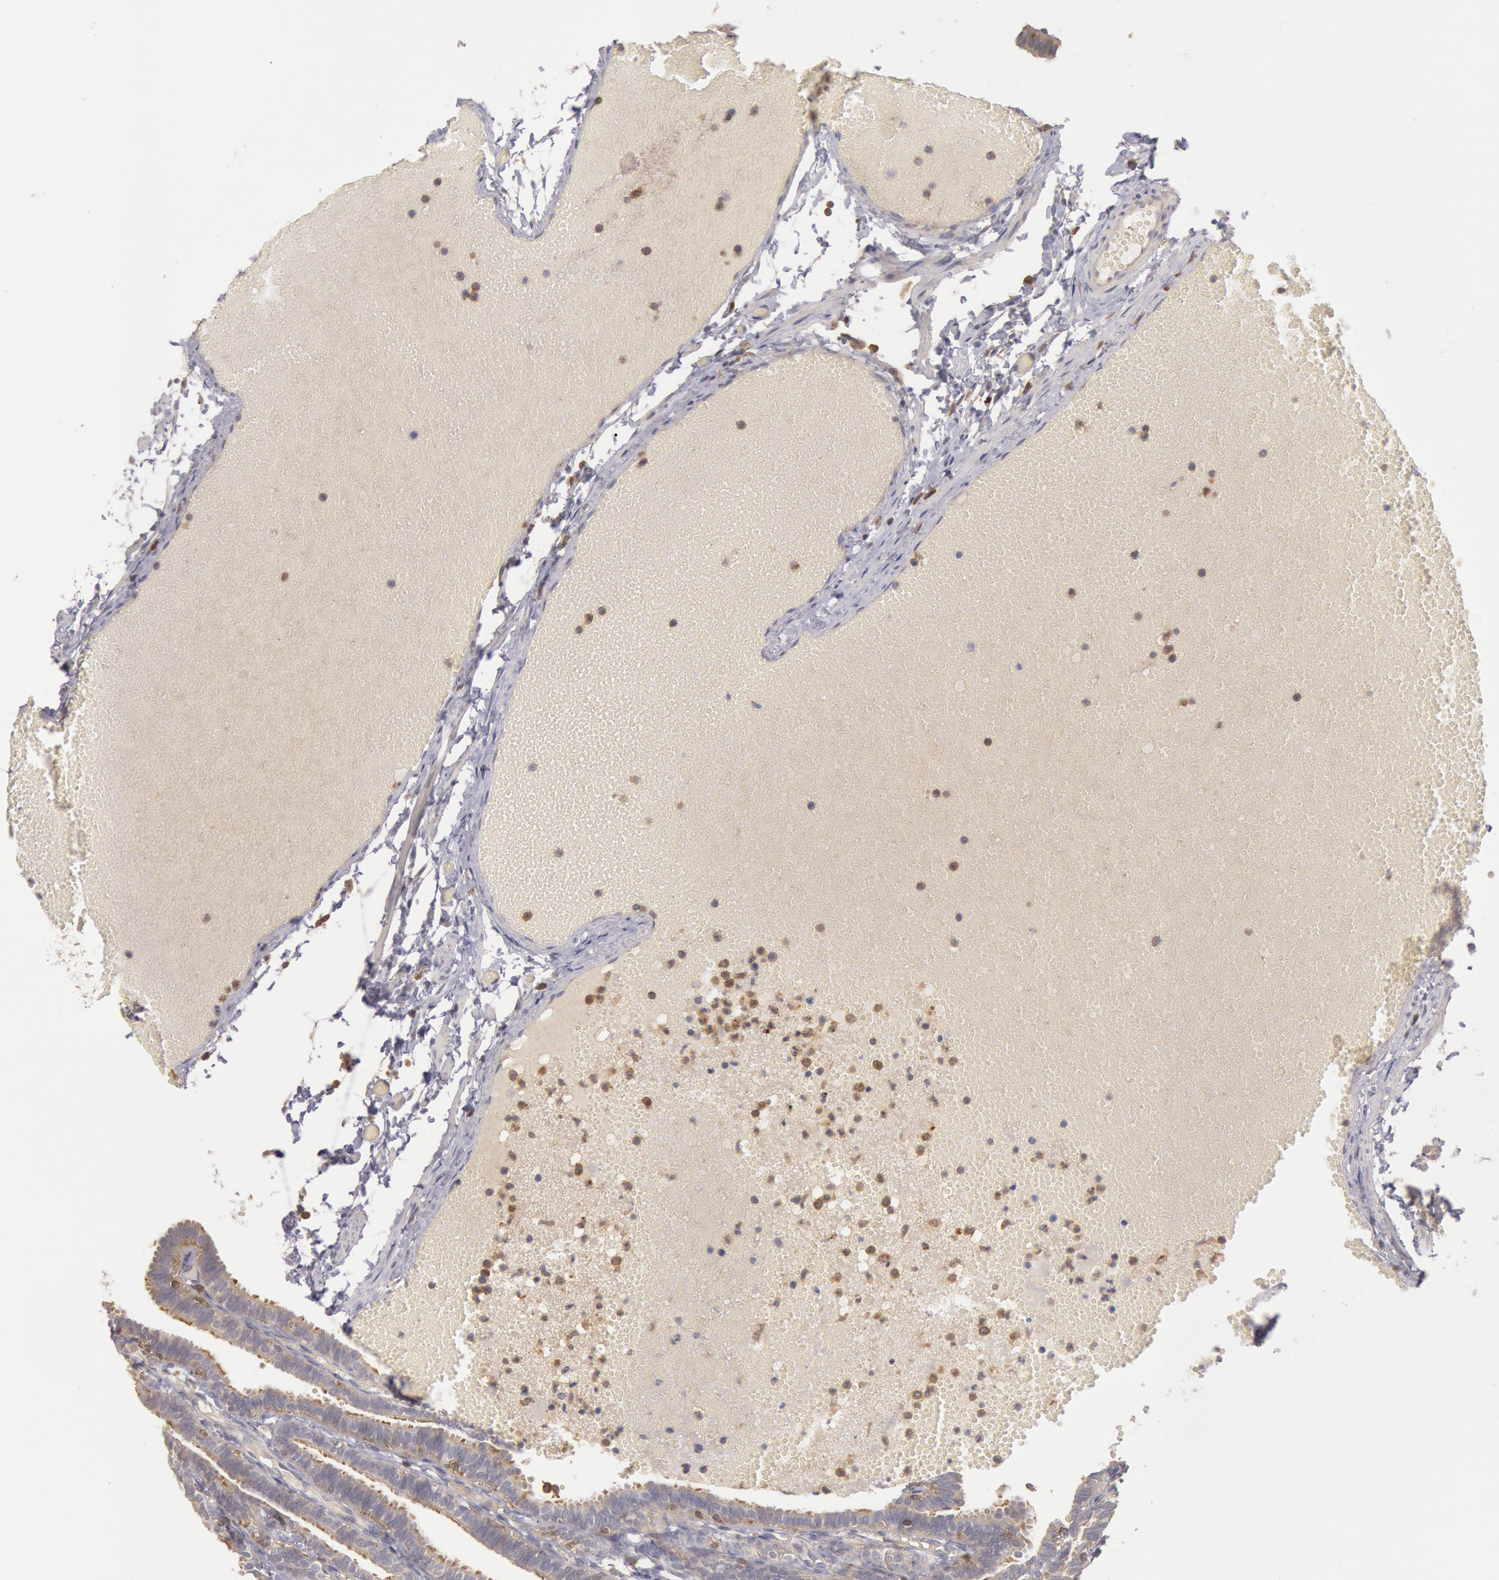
{"staining": {"intensity": "weak", "quantity": "25%-75%", "location": "cytoplasmic/membranous"}, "tissue": "fallopian tube", "cell_type": "Glandular cells", "image_type": "normal", "snomed": [{"axis": "morphology", "description": "Normal tissue, NOS"}, {"axis": "topography", "description": "Fallopian tube"}], "caption": "This is an image of IHC staining of normal fallopian tube, which shows weak positivity in the cytoplasmic/membranous of glandular cells.", "gene": "PIK3R1", "patient": {"sex": "female", "age": 29}}